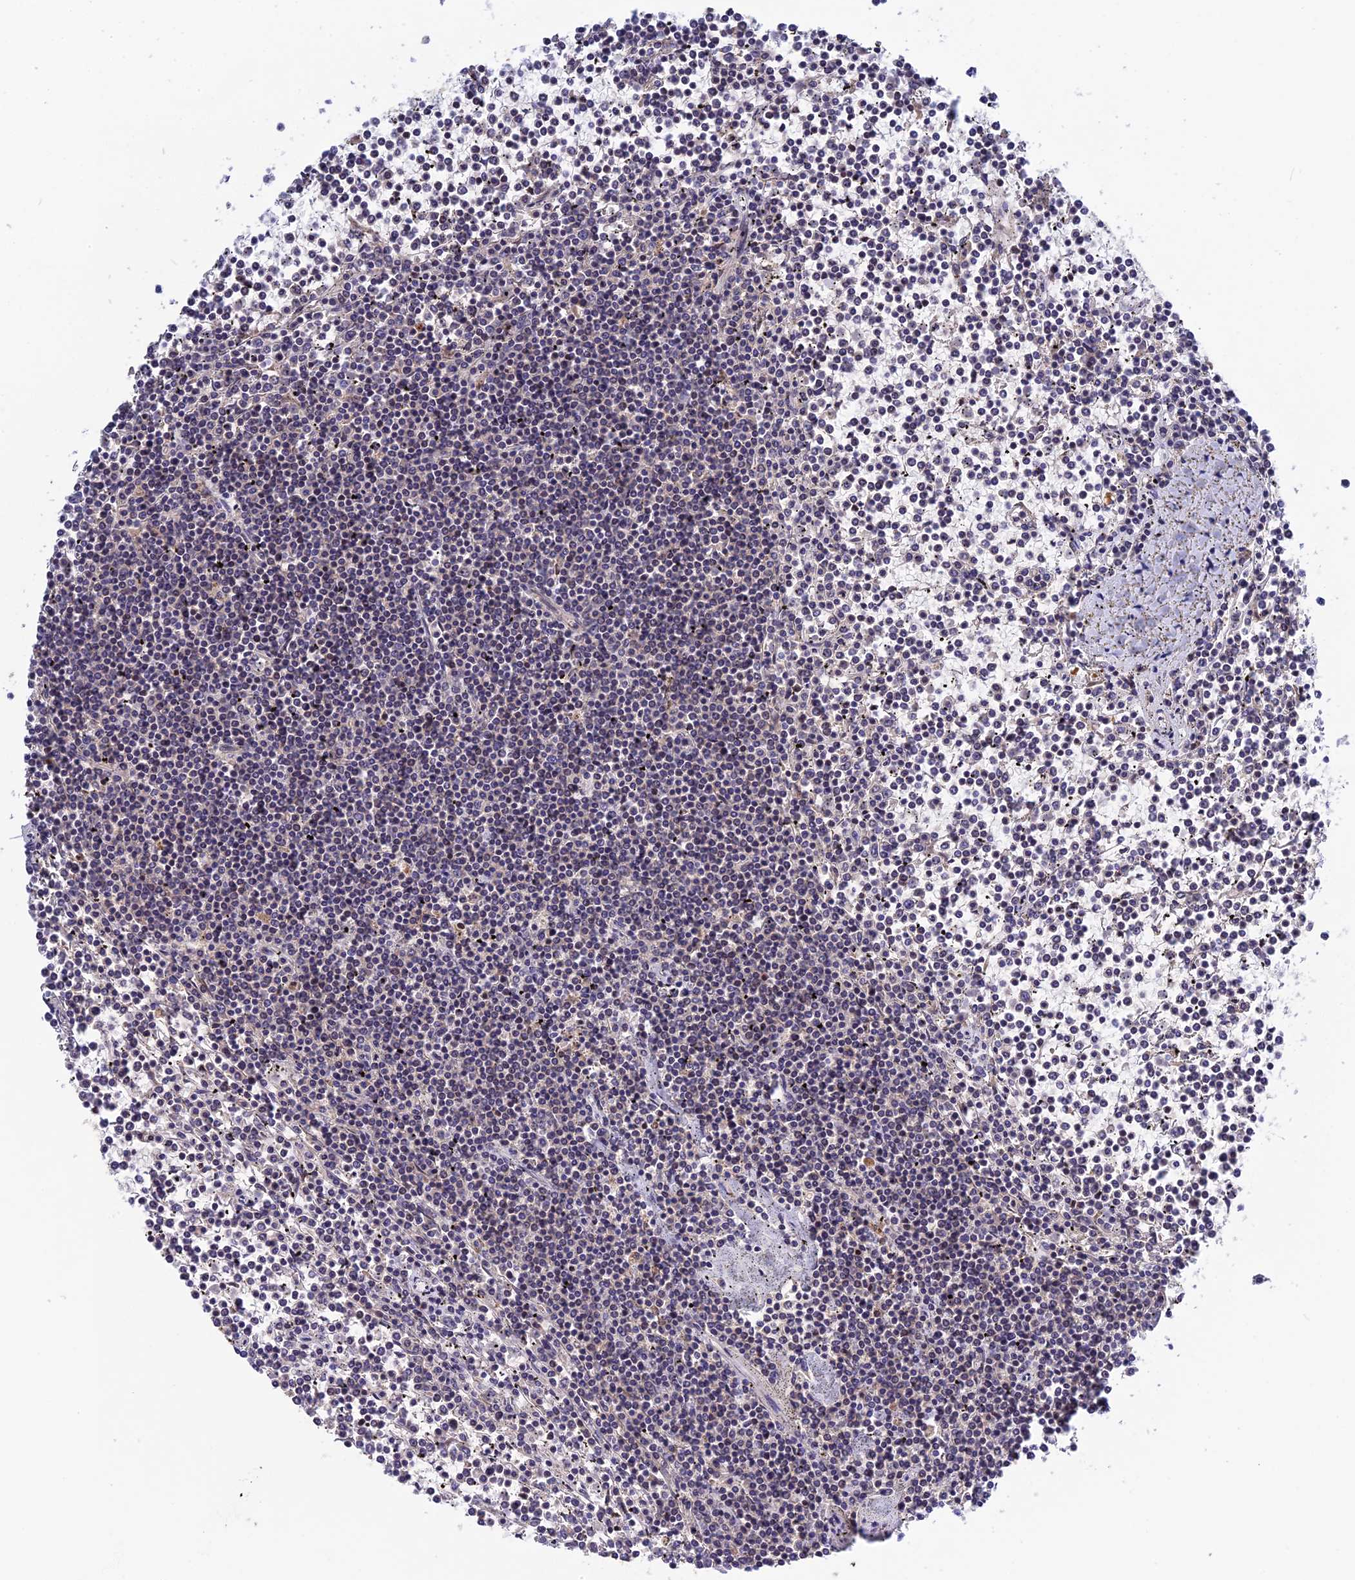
{"staining": {"intensity": "negative", "quantity": "none", "location": "none"}, "tissue": "lymphoma", "cell_type": "Tumor cells", "image_type": "cancer", "snomed": [{"axis": "morphology", "description": "Malignant lymphoma, non-Hodgkin's type, Low grade"}, {"axis": "topography", "description": "Spleen"}], "caption": "Photomicrograph shows no significant protein expression in tumor cells of low-grade malignant lymphoma, non-Hodgkin's type.", "gene": "CRACD", "patient": {"sex": "female", "age": 19}}